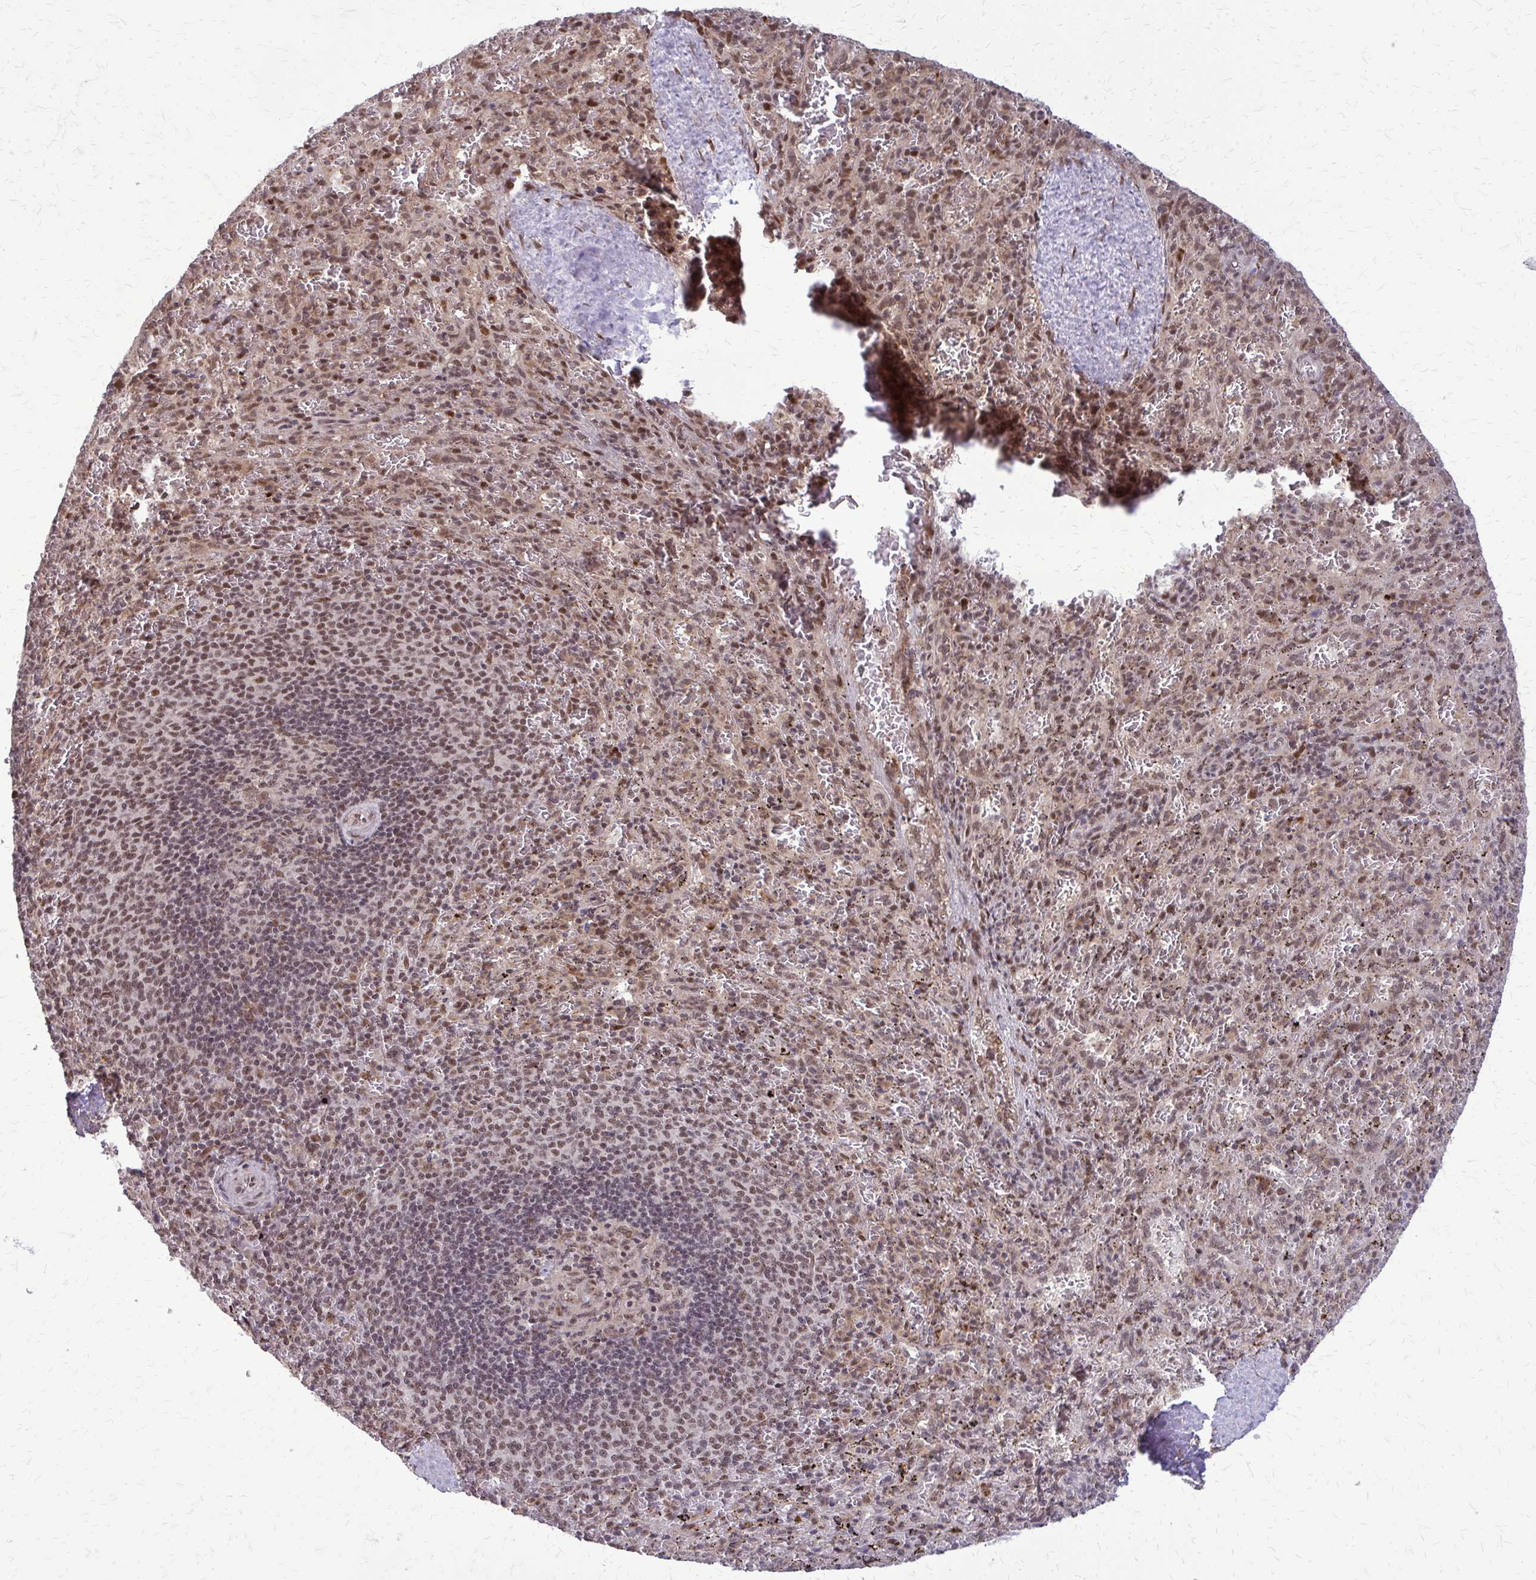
{"staining": {"intensity": "moderate", "quantity": ">75%", "location": "nuclear"}, "tissue": "spleen", "cell_type": "Cells in red pulp", "image_type": "normal", "snomed": [{"axis": "morphology", "description": "Normal tissue, NOS"}, {"axis": "topography", "description": "Spleen"}], "caption": "Immunohistochemistry (IHC) image of unremarkable spleen: spleen stained using IHC shows medium levels of moderate protein expression localized specifically in the nuclear of cells in red pulp, appearing as a nuclear brown color.", "gene": "HDAC3", "patient": {"sex": "male", "age": 57}}